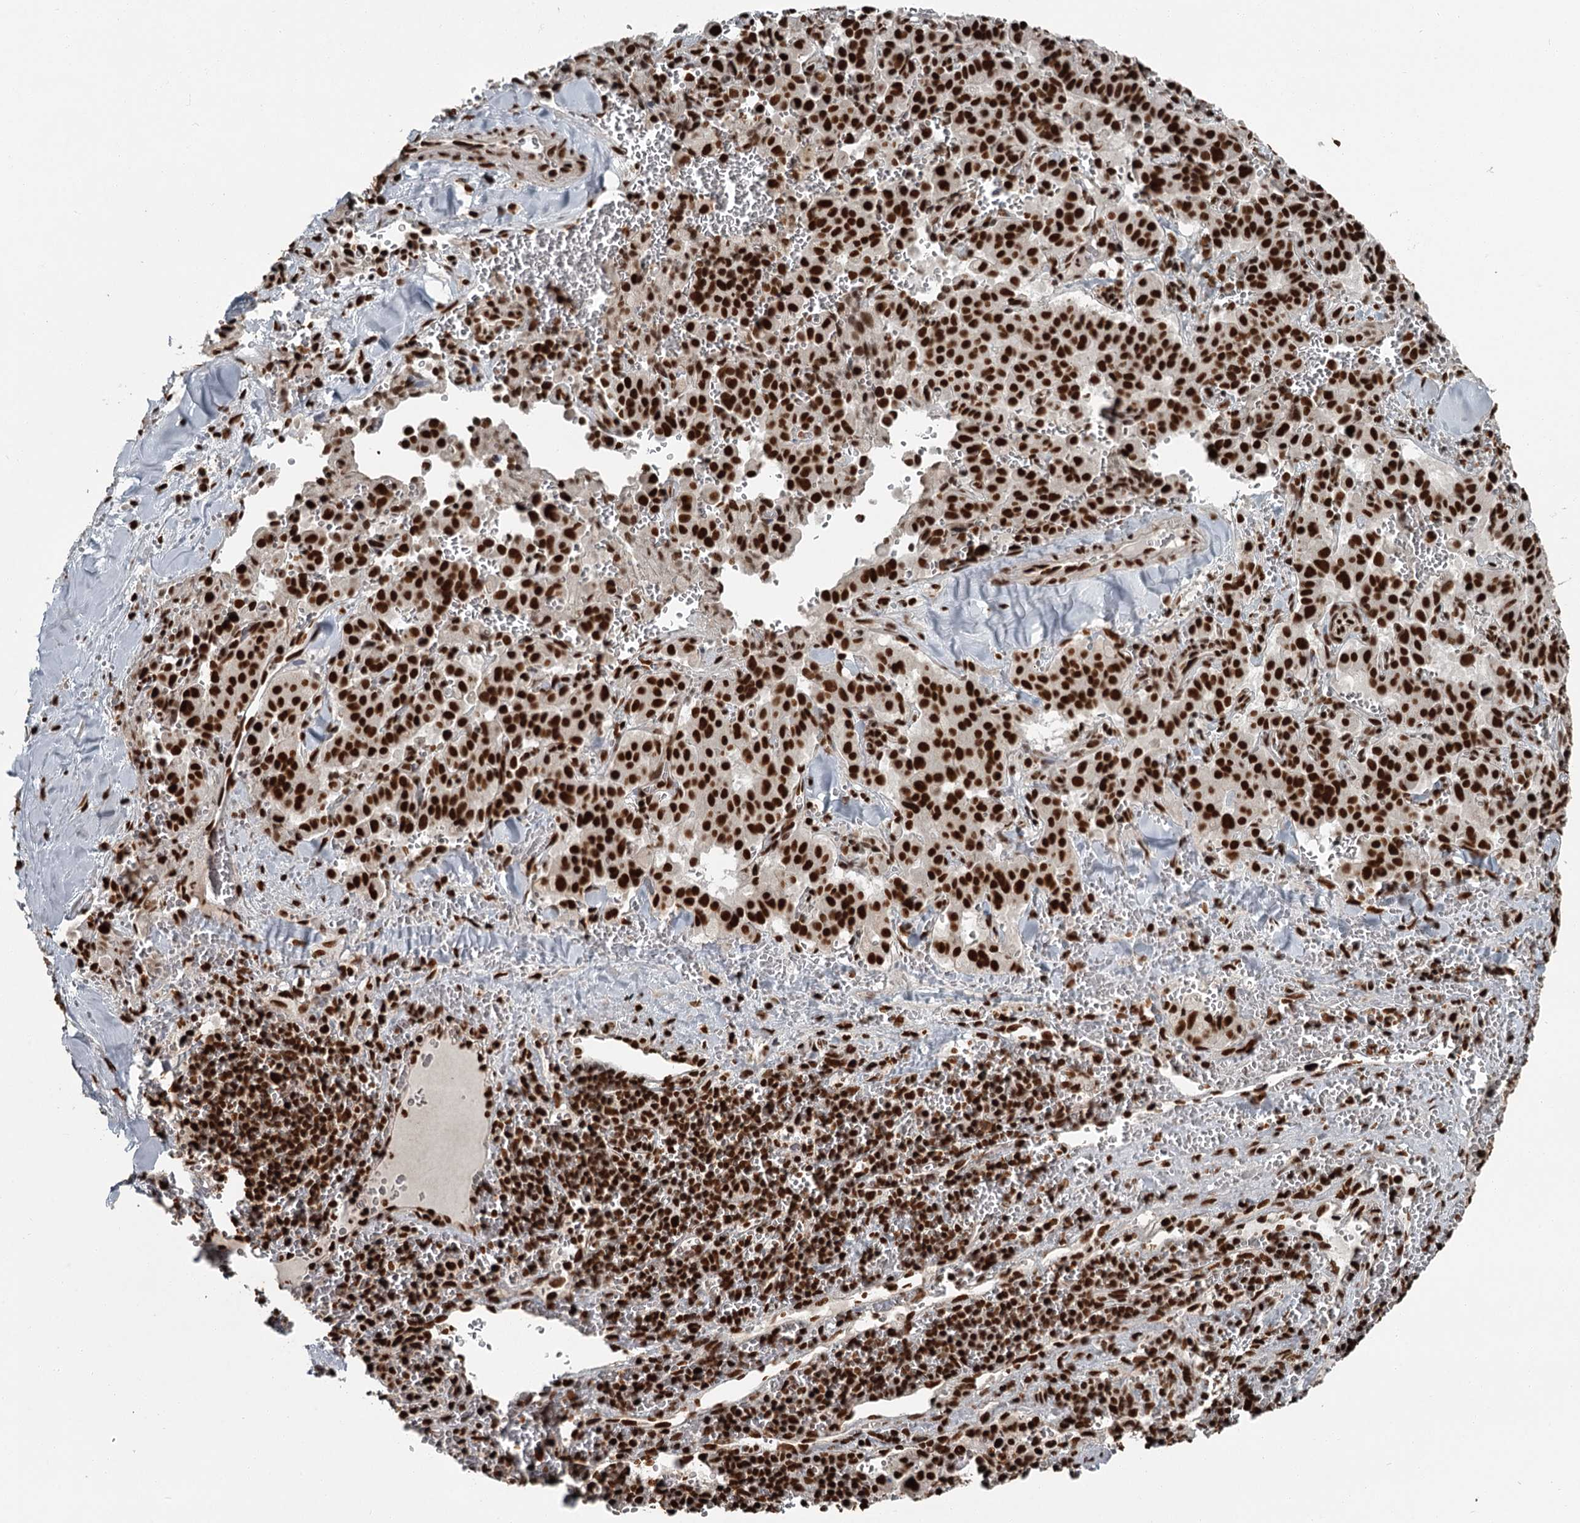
{"staining": {"intensity": "strong", "quantity": ">75%", "location": "nuclear"}, "tissue": "pancreatic cancer", "cell_type": "Tumor cells", "image_type": "cancer", "snomed": [{"axis": "morphology", "description": "Adenocarcinoma, NOS"}, {"axis": "topography", "description": "Pancreas"}], "caption": "Immunohistochemical staining of adenocarcinoma (pancreatic) displays strong nuclear protein positivity in about >75% of tumor cells. (IHC, brightfield microscopy, high magnification).", "gene": "RBBP7", "patient": {"sex": "male", "age": 65}}